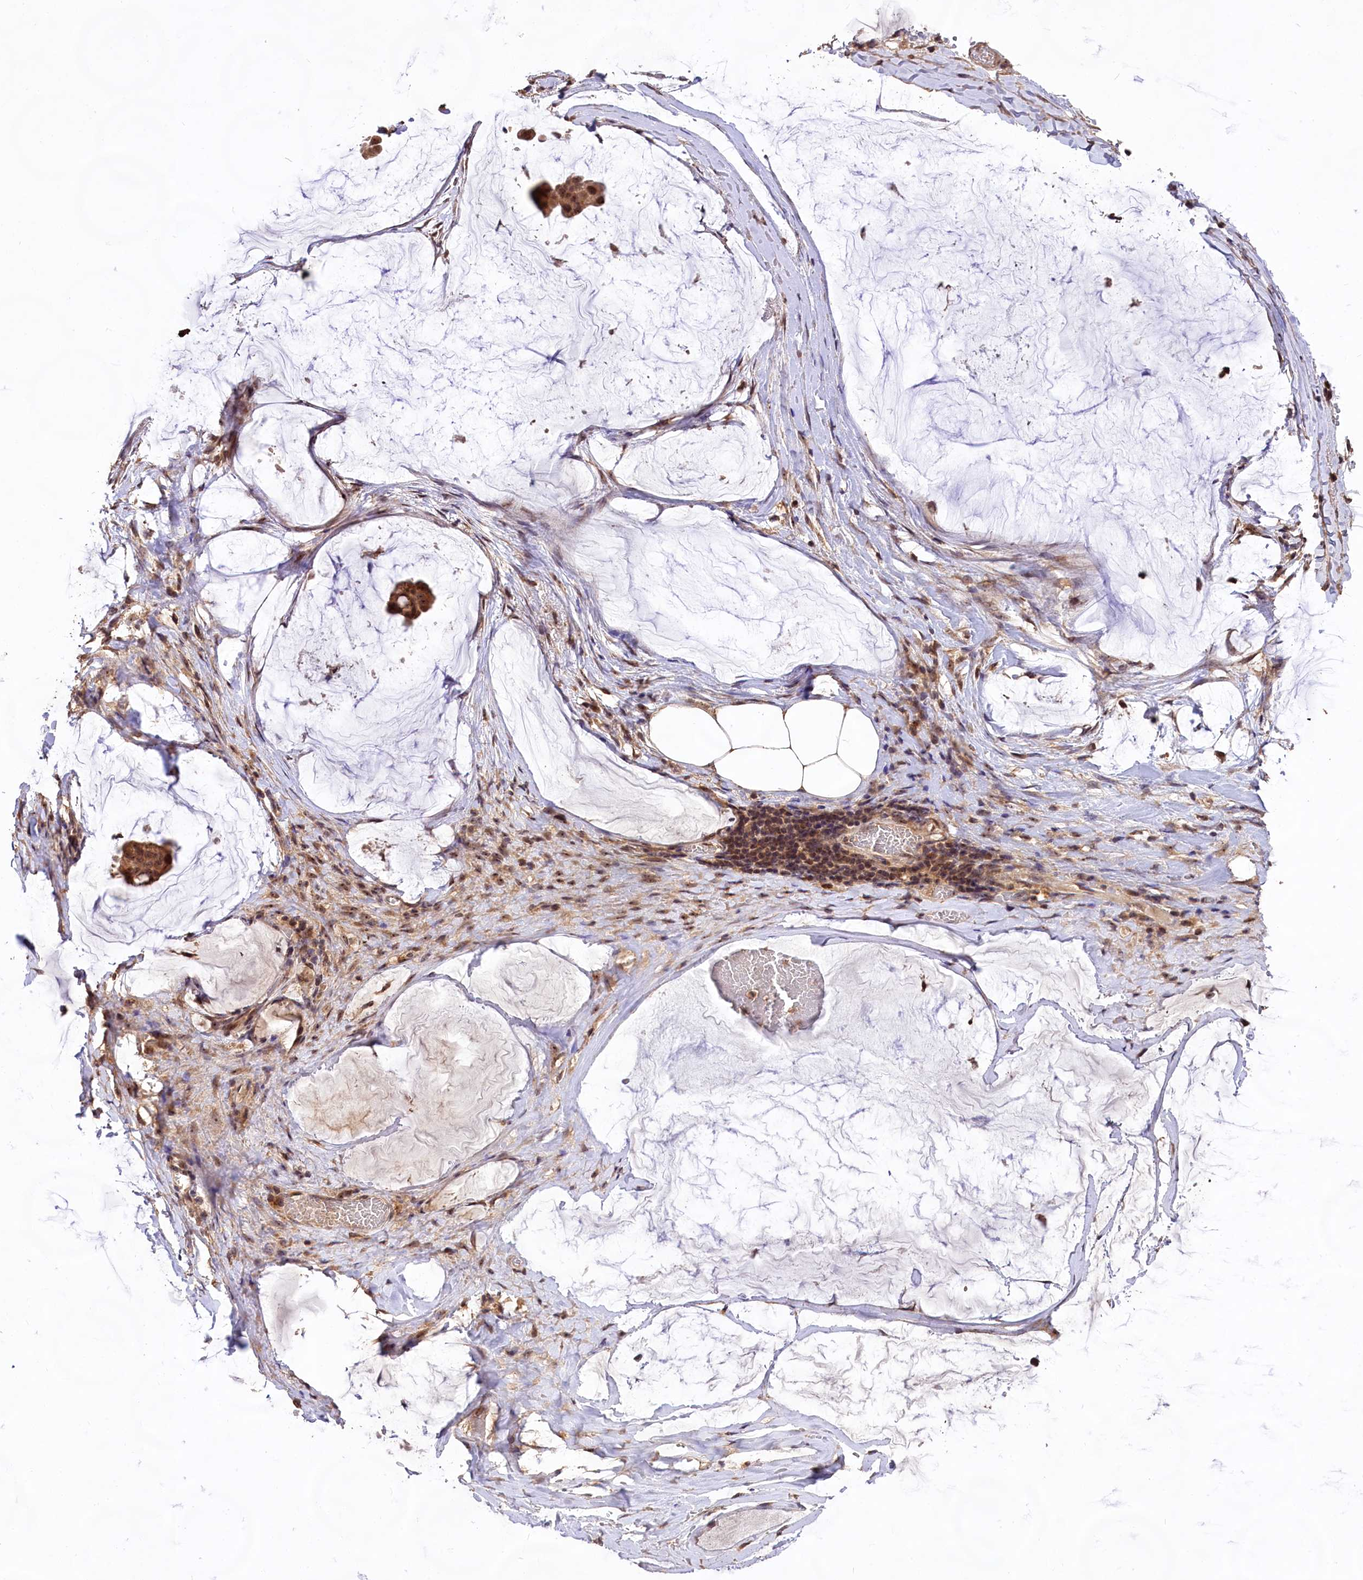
{"staining": {"intensity": "moderate", "quantity": ">75%", "location": "cytoplasmic/membranous,nuclear"}, "tissue": "ovarian cancer", "cell_type": "Tumor cells", "image_type": "cancer", "snomed": [{"axis": "morphology", "description": "Cystadenocarcinoma, mucinous, NOS"}, {"axis": "topography", "description": "Ovary"}], "caption": "A photomicrograph of human ovarian cancer (mucinous cystadenocarcinoma) stained for a protein reveals moderate cytoplasmic/membranous and nuclear brown staining in tumor cells.", "gene": "RRP8", "patient": {"sex": "female", "age": 73}}